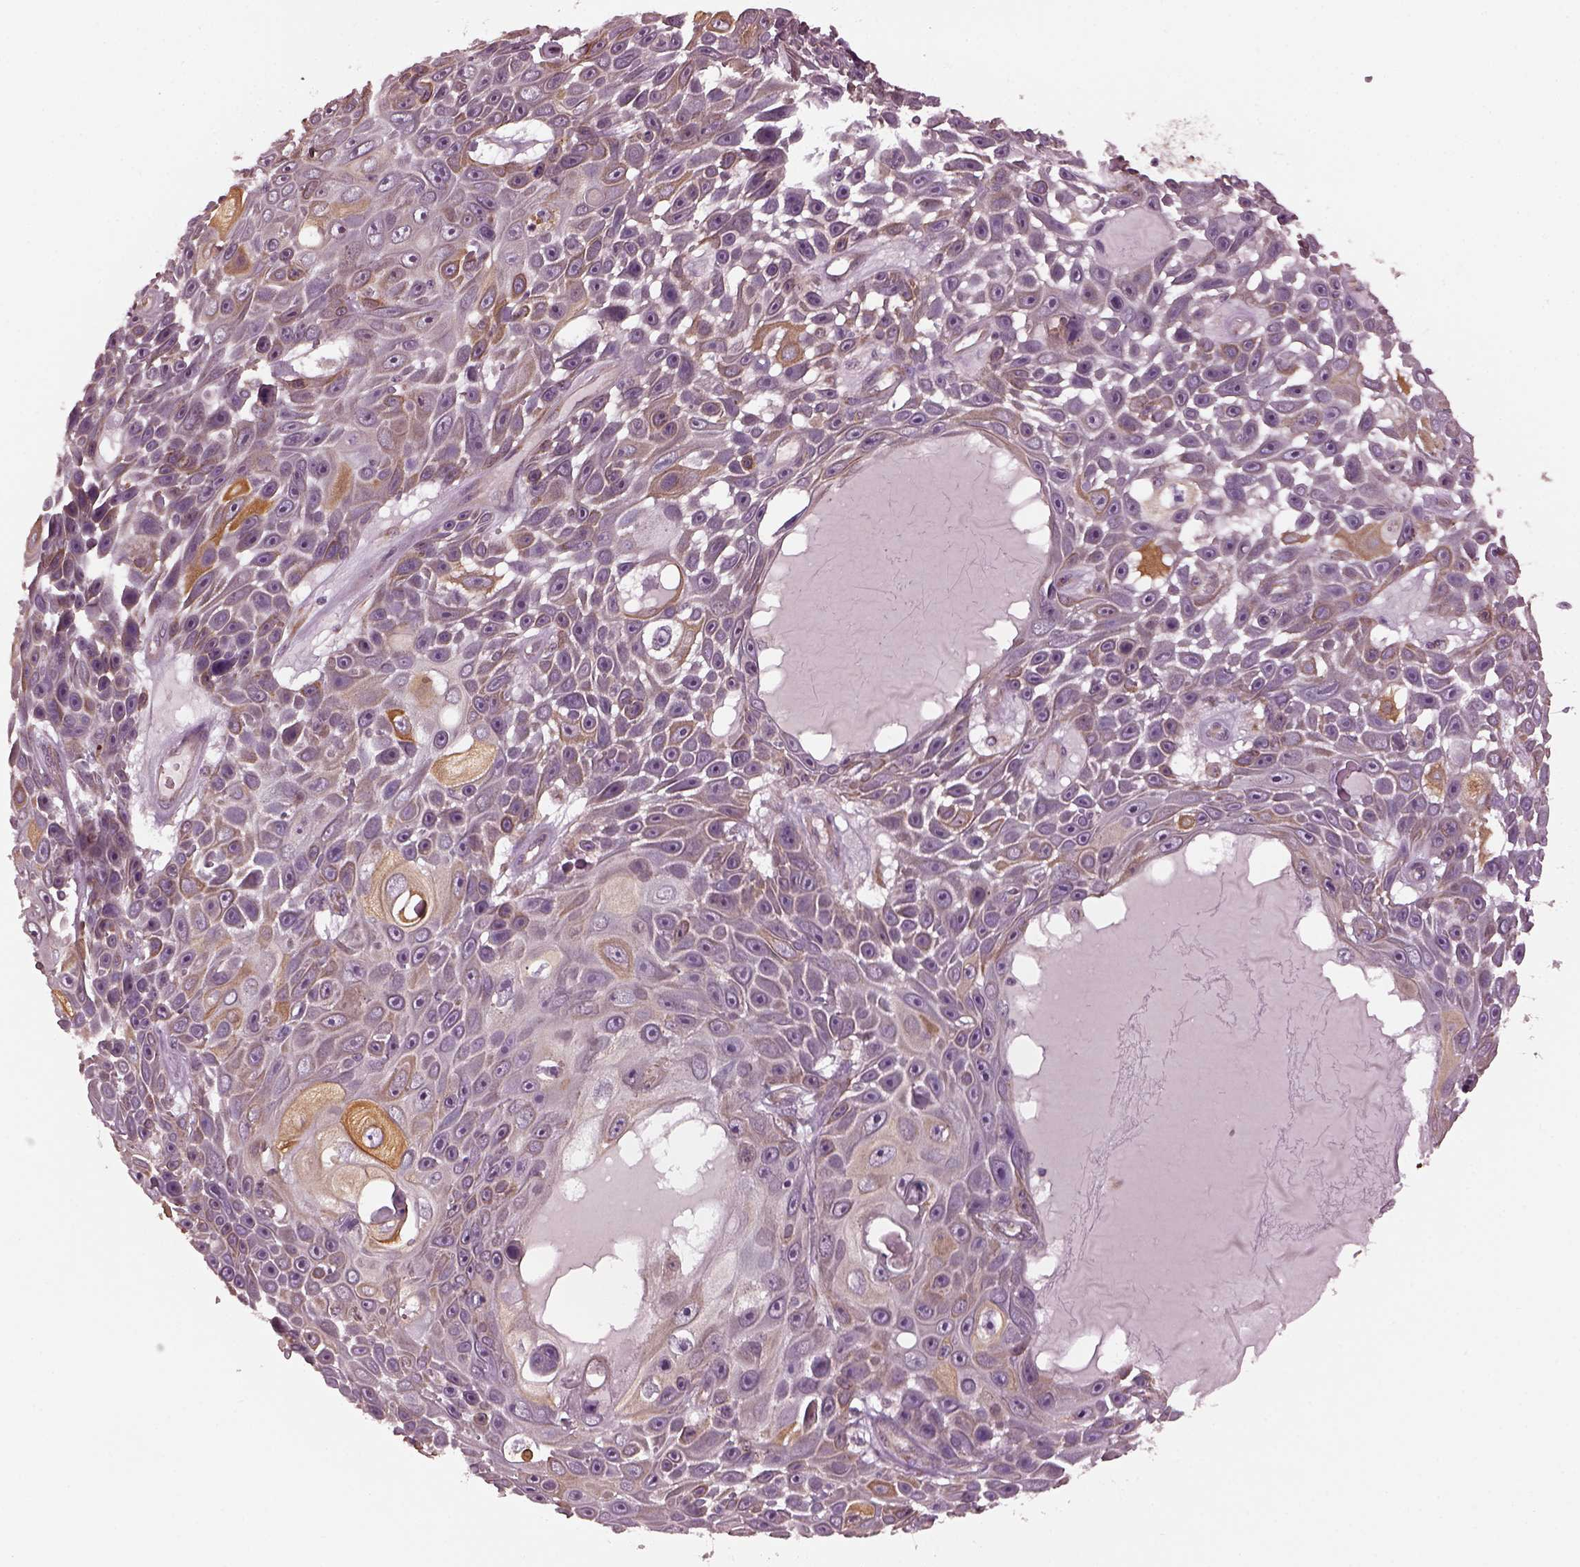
{"staining": {"intensity": "moderate", "quantity": "<25%", "location": "cytoplasmic/membranous"}, "tissue": "skin cancer", "cell_type": "Tumor cells", "image_type": "cancer", "snomed": [{"axis": "morphology", "description": "Squamous cell carcinoma, NOS"}, {"axis": "topography", "description": "Skin"}], "caption": "Immunohistochemistry (IHC) image of human skin cancer stained for a protein (brown), which exhibits low levels of moderate cytoplasmic/membranous expression in about <25% of tumor cells.", "gene": "RUFY3", "patient": {"sex": "male", "age": 82}}